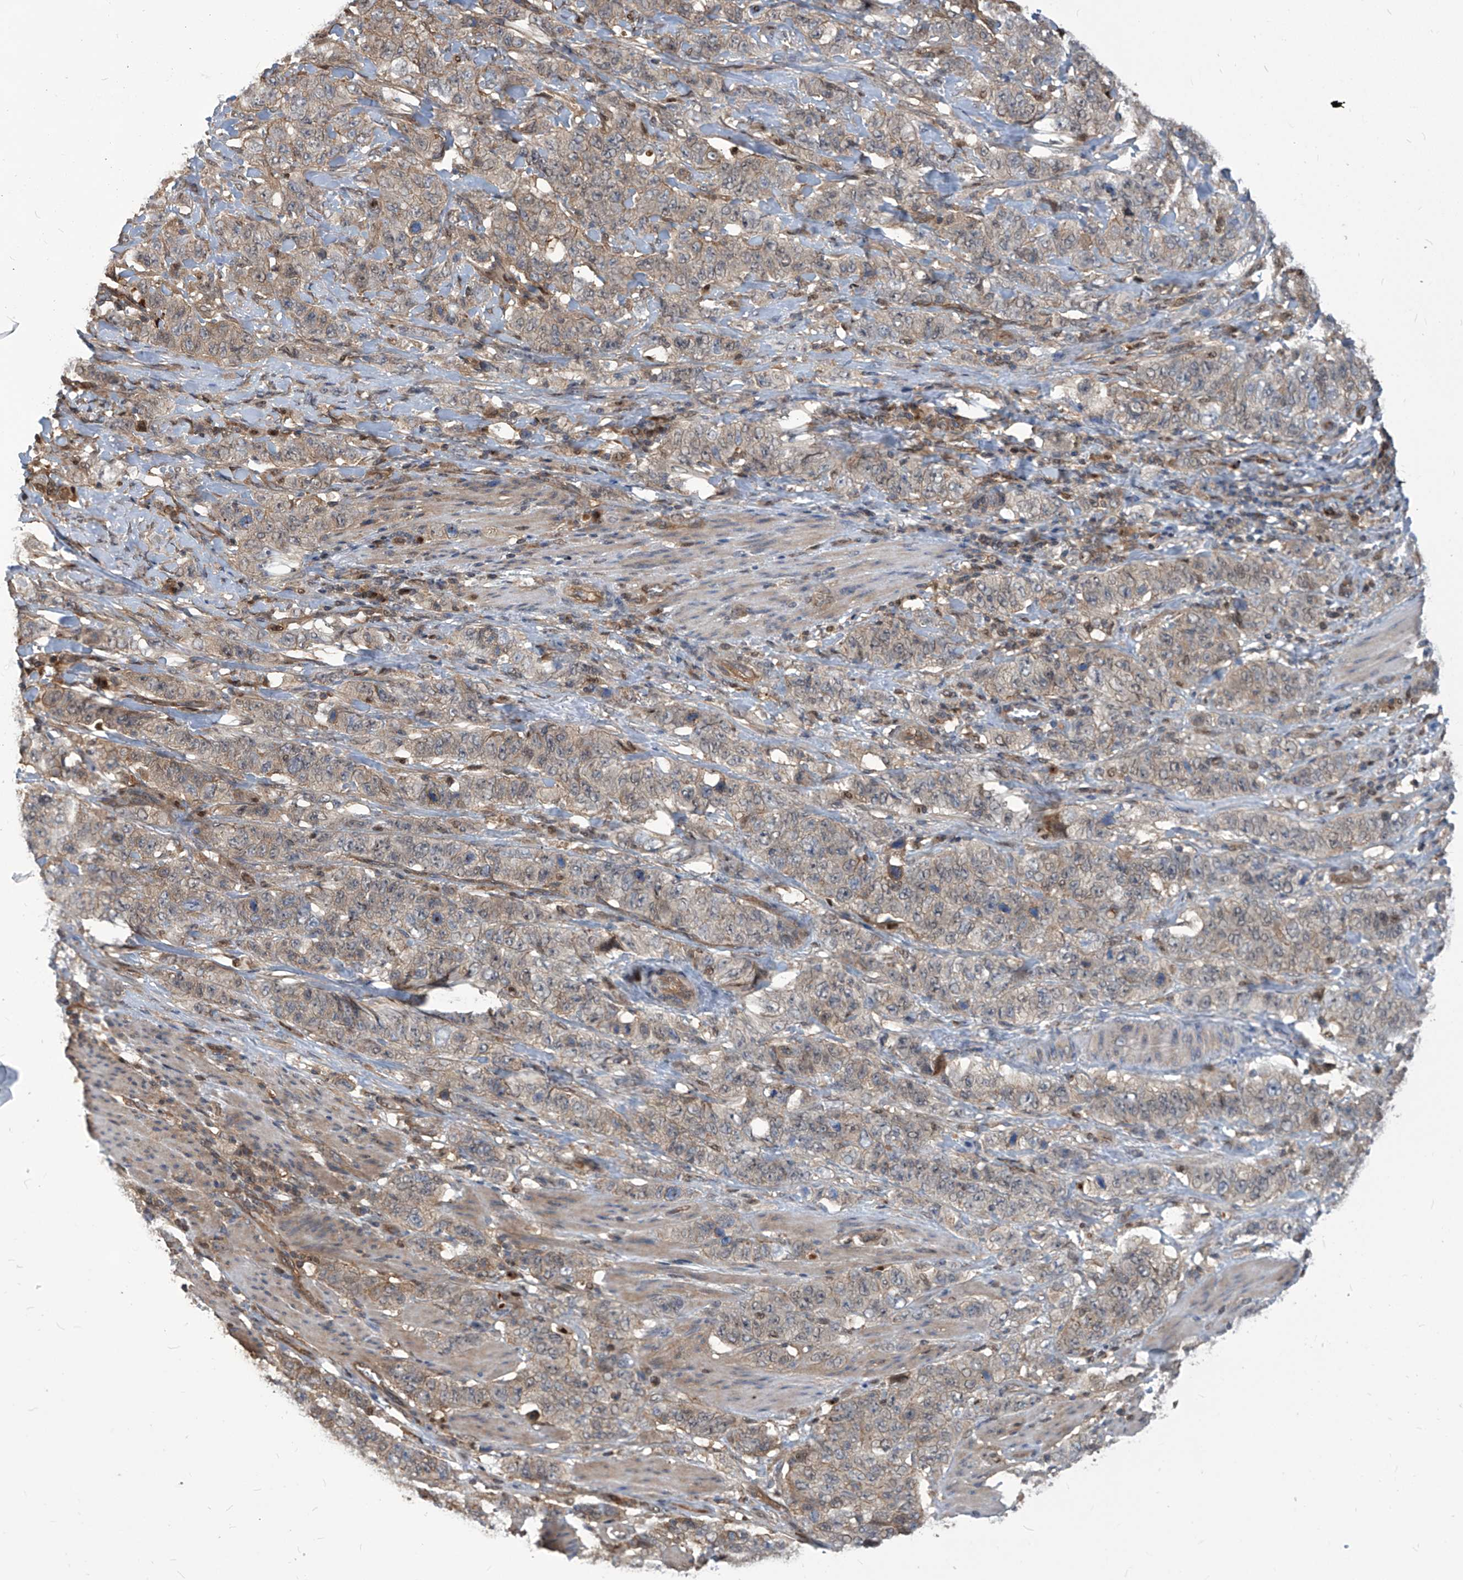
{"staining": {"intensity": "weak", "quantity": "25%-75%", "location": "cytoplasmic/membranous"}, "tissue": "stomach cancer", "cell_type": "Tumor cells", "image_type": "cancer", "snomed": [{"axis": "morphology", "description": "Adenocarcinoma, NOS"}, {"axis": "topography", "description": "Stomach"}], "caption": "This photomicrograph shows immunohistochemistry (IHC) staining of human stomach cancer (adenocarcinoma), with low weak cytoplasmic/membranous positivity in approximately 25%-75% of tumor cells.", "gene": "PSMB1", "patient": {"sex": "male", "age": 48}}